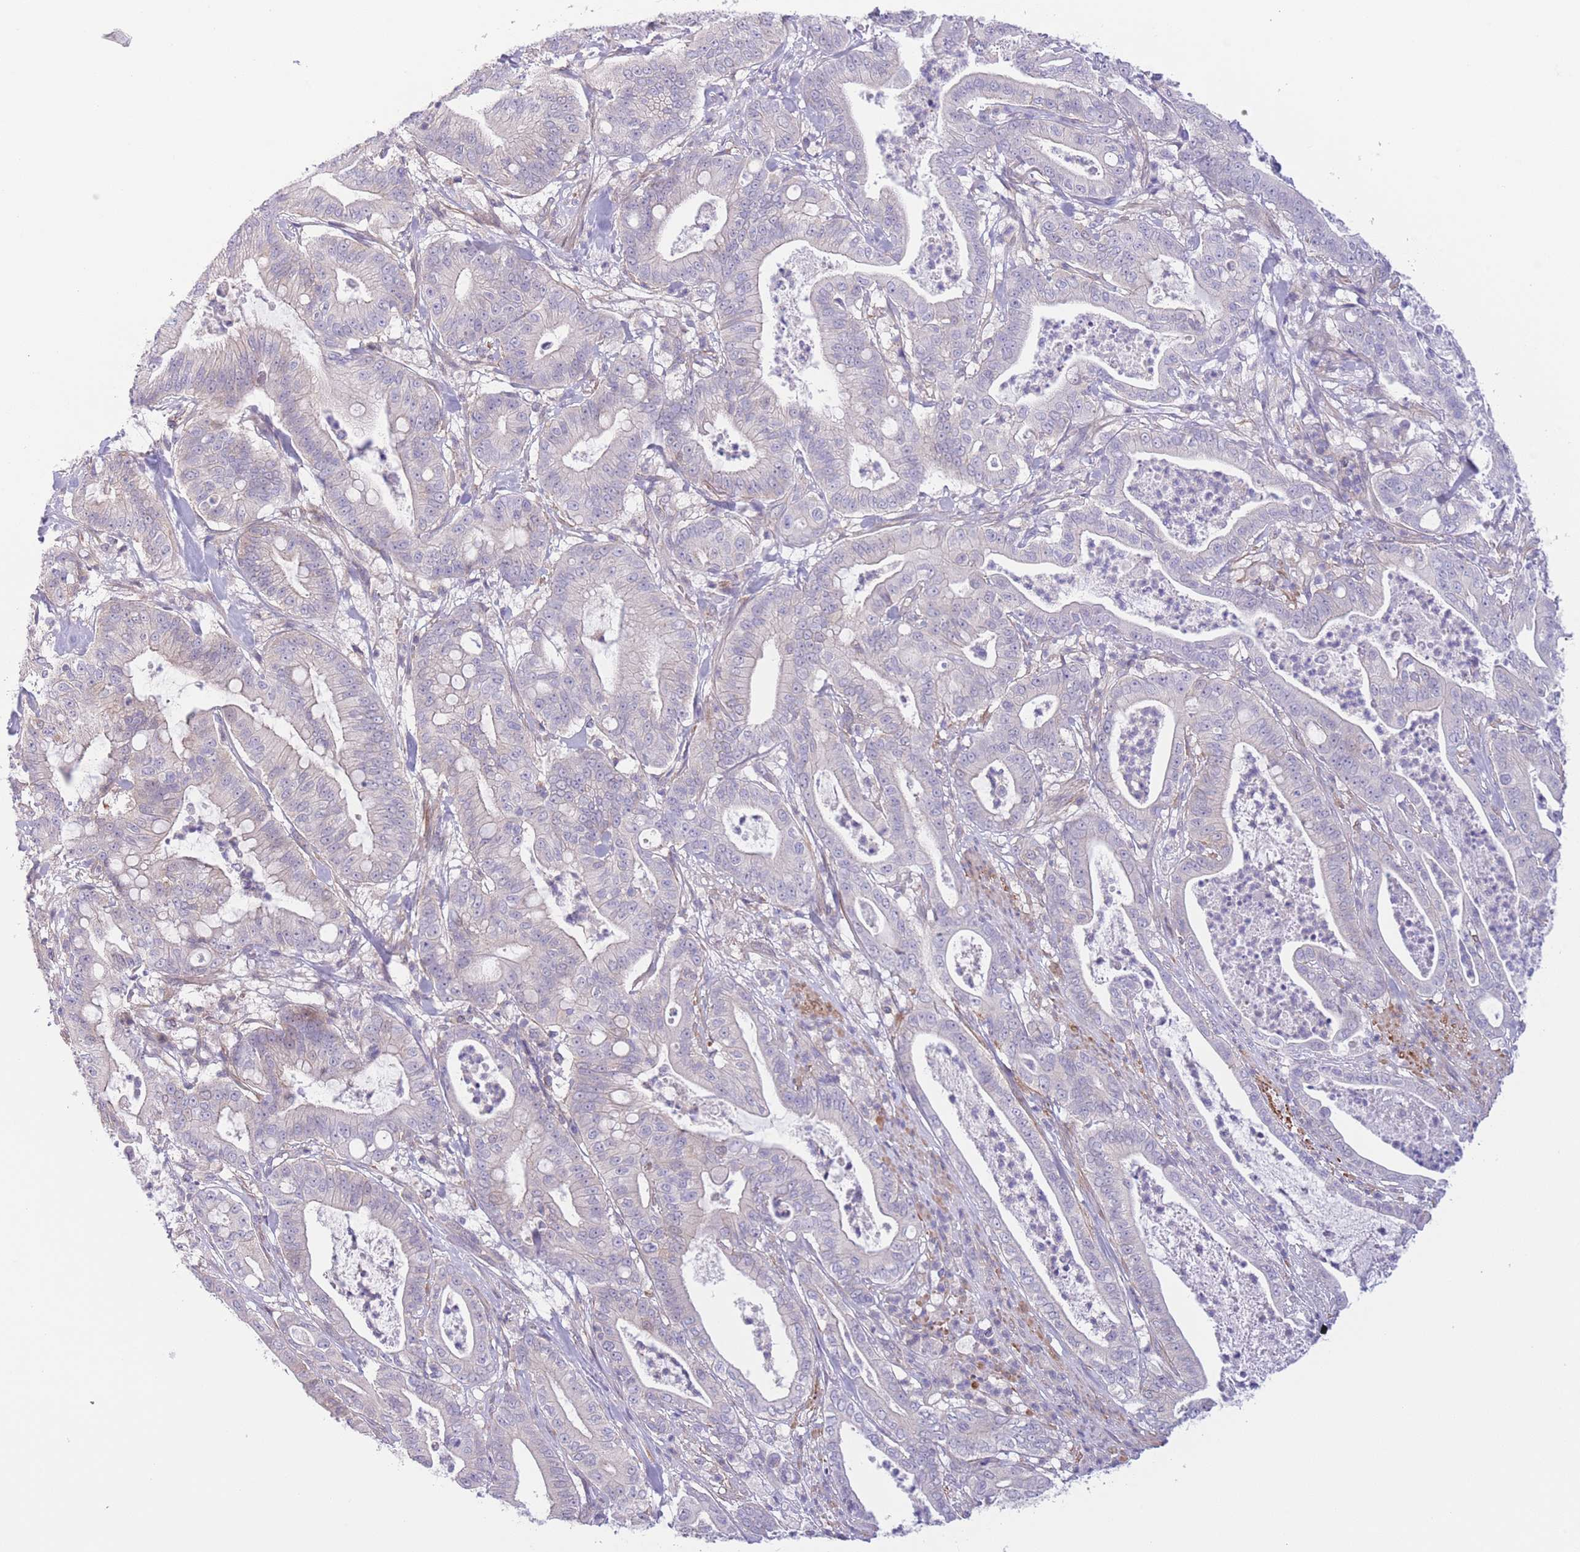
{"staining": {"intensity": "negative", "quantity": "none", "location": "none"}, "tissue": "pancreatic cancer", "cell_type": "Tumor cells", "image_type": "cancer", "snomed": [{"axis": "morphology", "description": "Adenocarcinoma, NOS"}, {"axis": "topography", "description": "Pancreas"}], "caption": "An image of human adenocarcinoma (pancreatic) is negative for staining in tumor cells. (DAB immunohistochemistry, high magnification).", "gene": "C9orf152", "patient": {"sex": "male", "age": 71}}